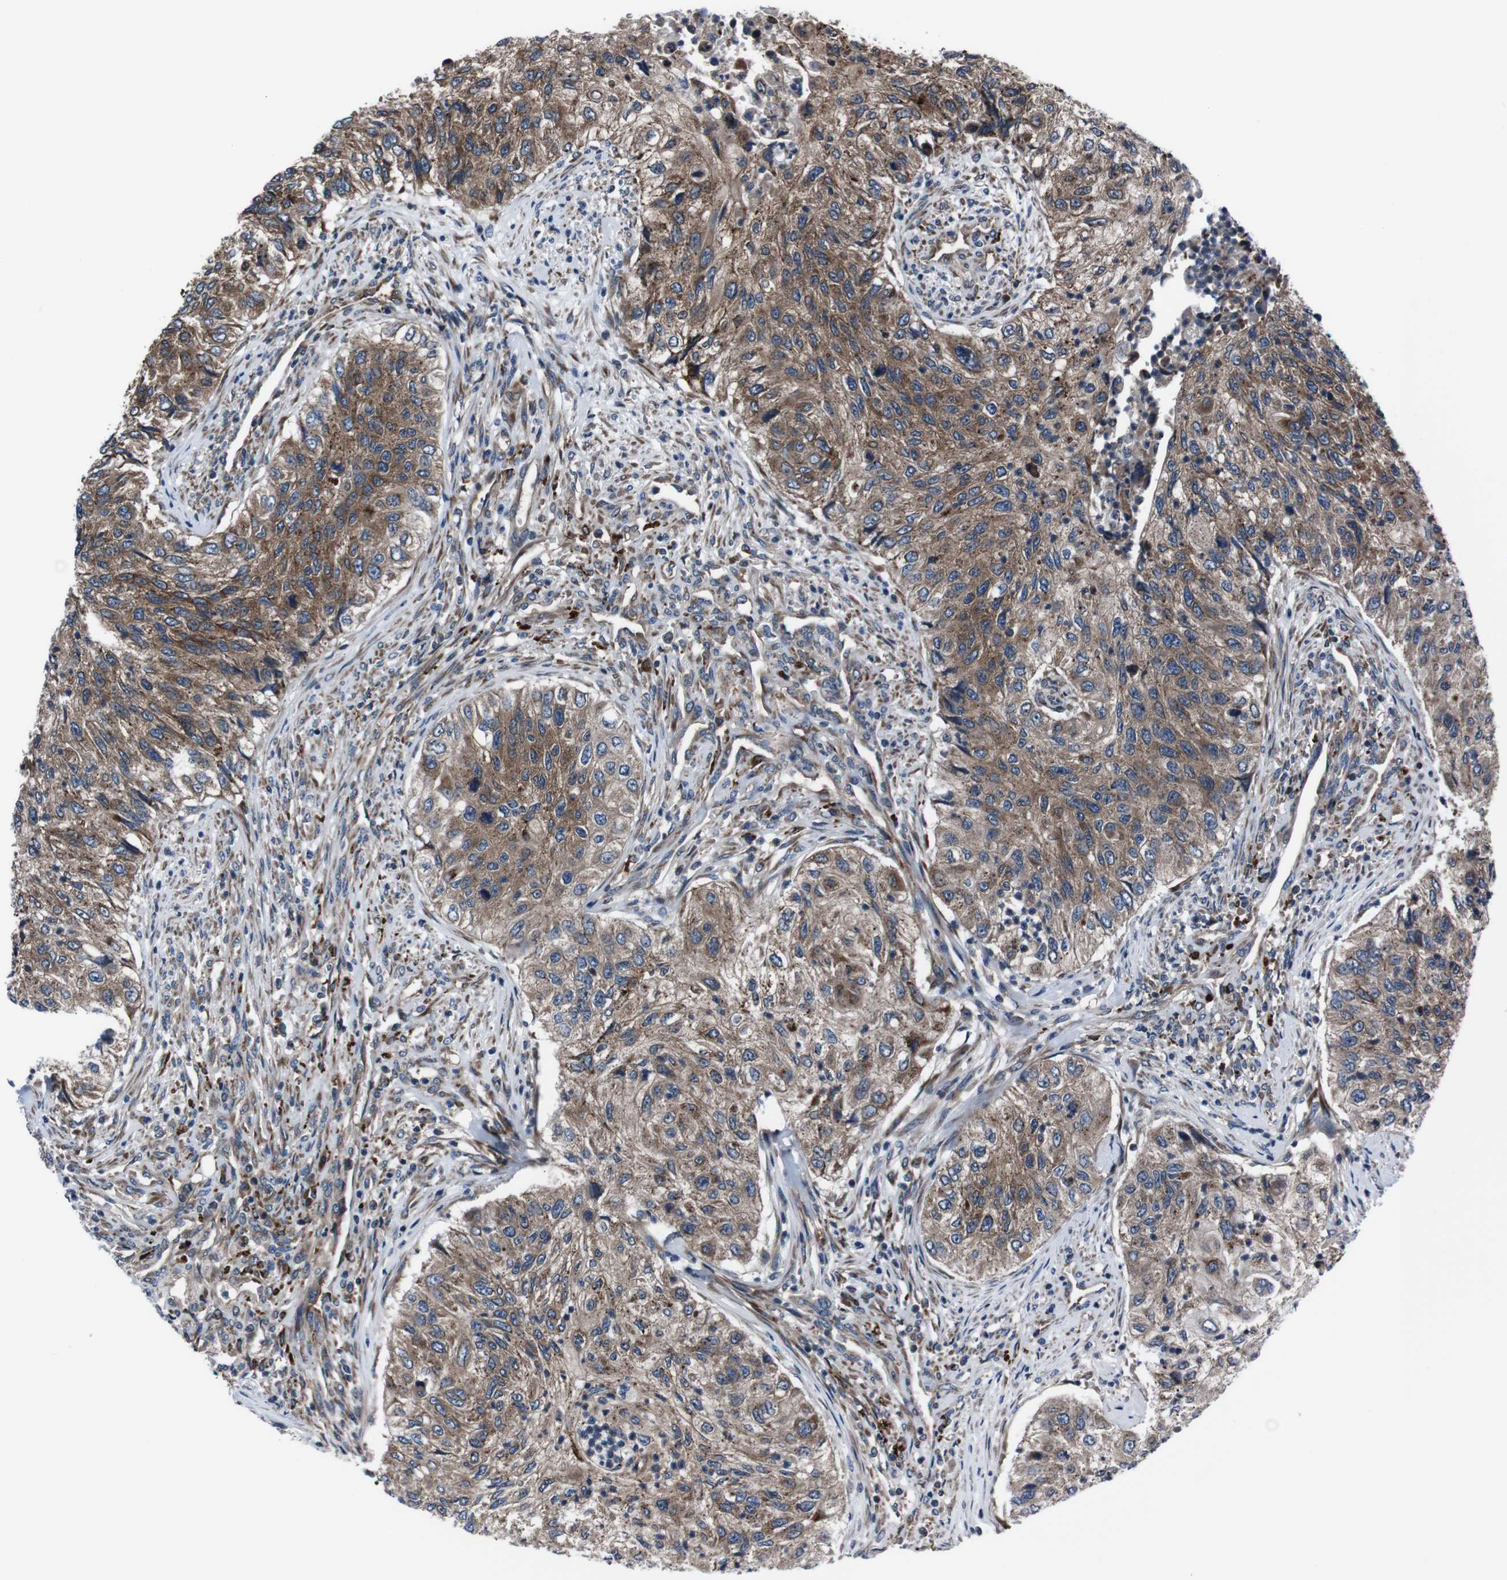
{"staining": {"intensity": "moderate", "quantity": ">75%", "location": "cytoplasmic/membranous"}, "tissue": "urothelial cancer", "cell_type": "Tumor cells", "image_type": "cancer", "snomed": [{"axis": "morphology", "description": "Urothelial carcinoma, High grade"}, {"axis": "topography", "description": "Urinary bladder"}], "caption": "Human urothelial cancer stained with a protein marker shows moderate staining in tumor cells.", "gene": "EIF4A2", "patient": {"sex": "female", "age": 60}}